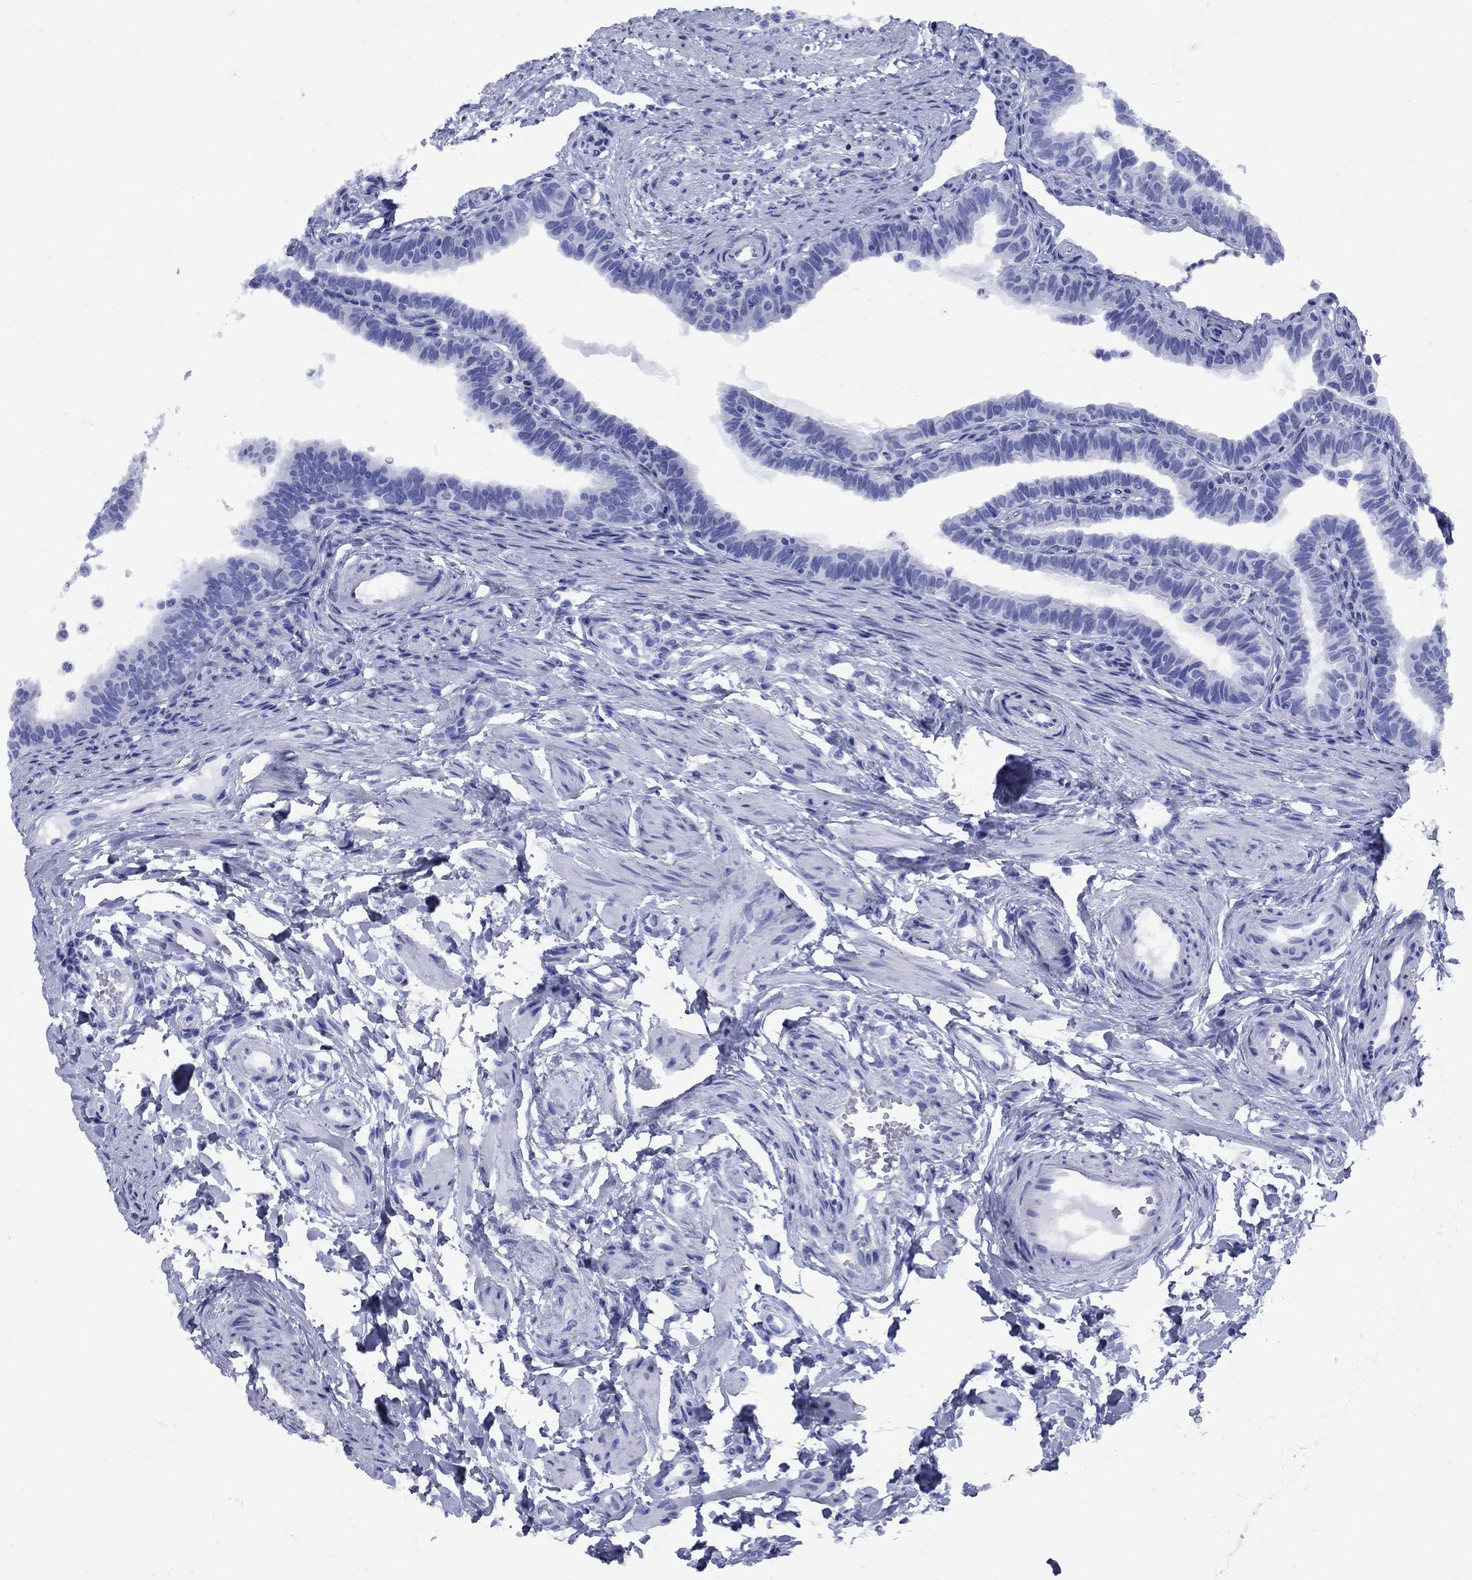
{"staining": {"intensity": "negative", "quantity": "none", "location": "none"}, "tissue": "fallopian tube", "cell_type": "Glandular cells", "image_type": "normal", "snomed": [{"axis": "morphology", "description": "Normal tissue, NOS"}, {"axis": "topography", "description": "Fallopian tube"}], "caption": "The immunohistochemistry photomicrograph has no significant expression in glandular cells of fallopian tube. (DAB (3,3'-diaminobenzidine) immunohistochemistry (IHC), high magnification).", "gene": "CD1A", "patient": {"sex": "female", "age": 36}}